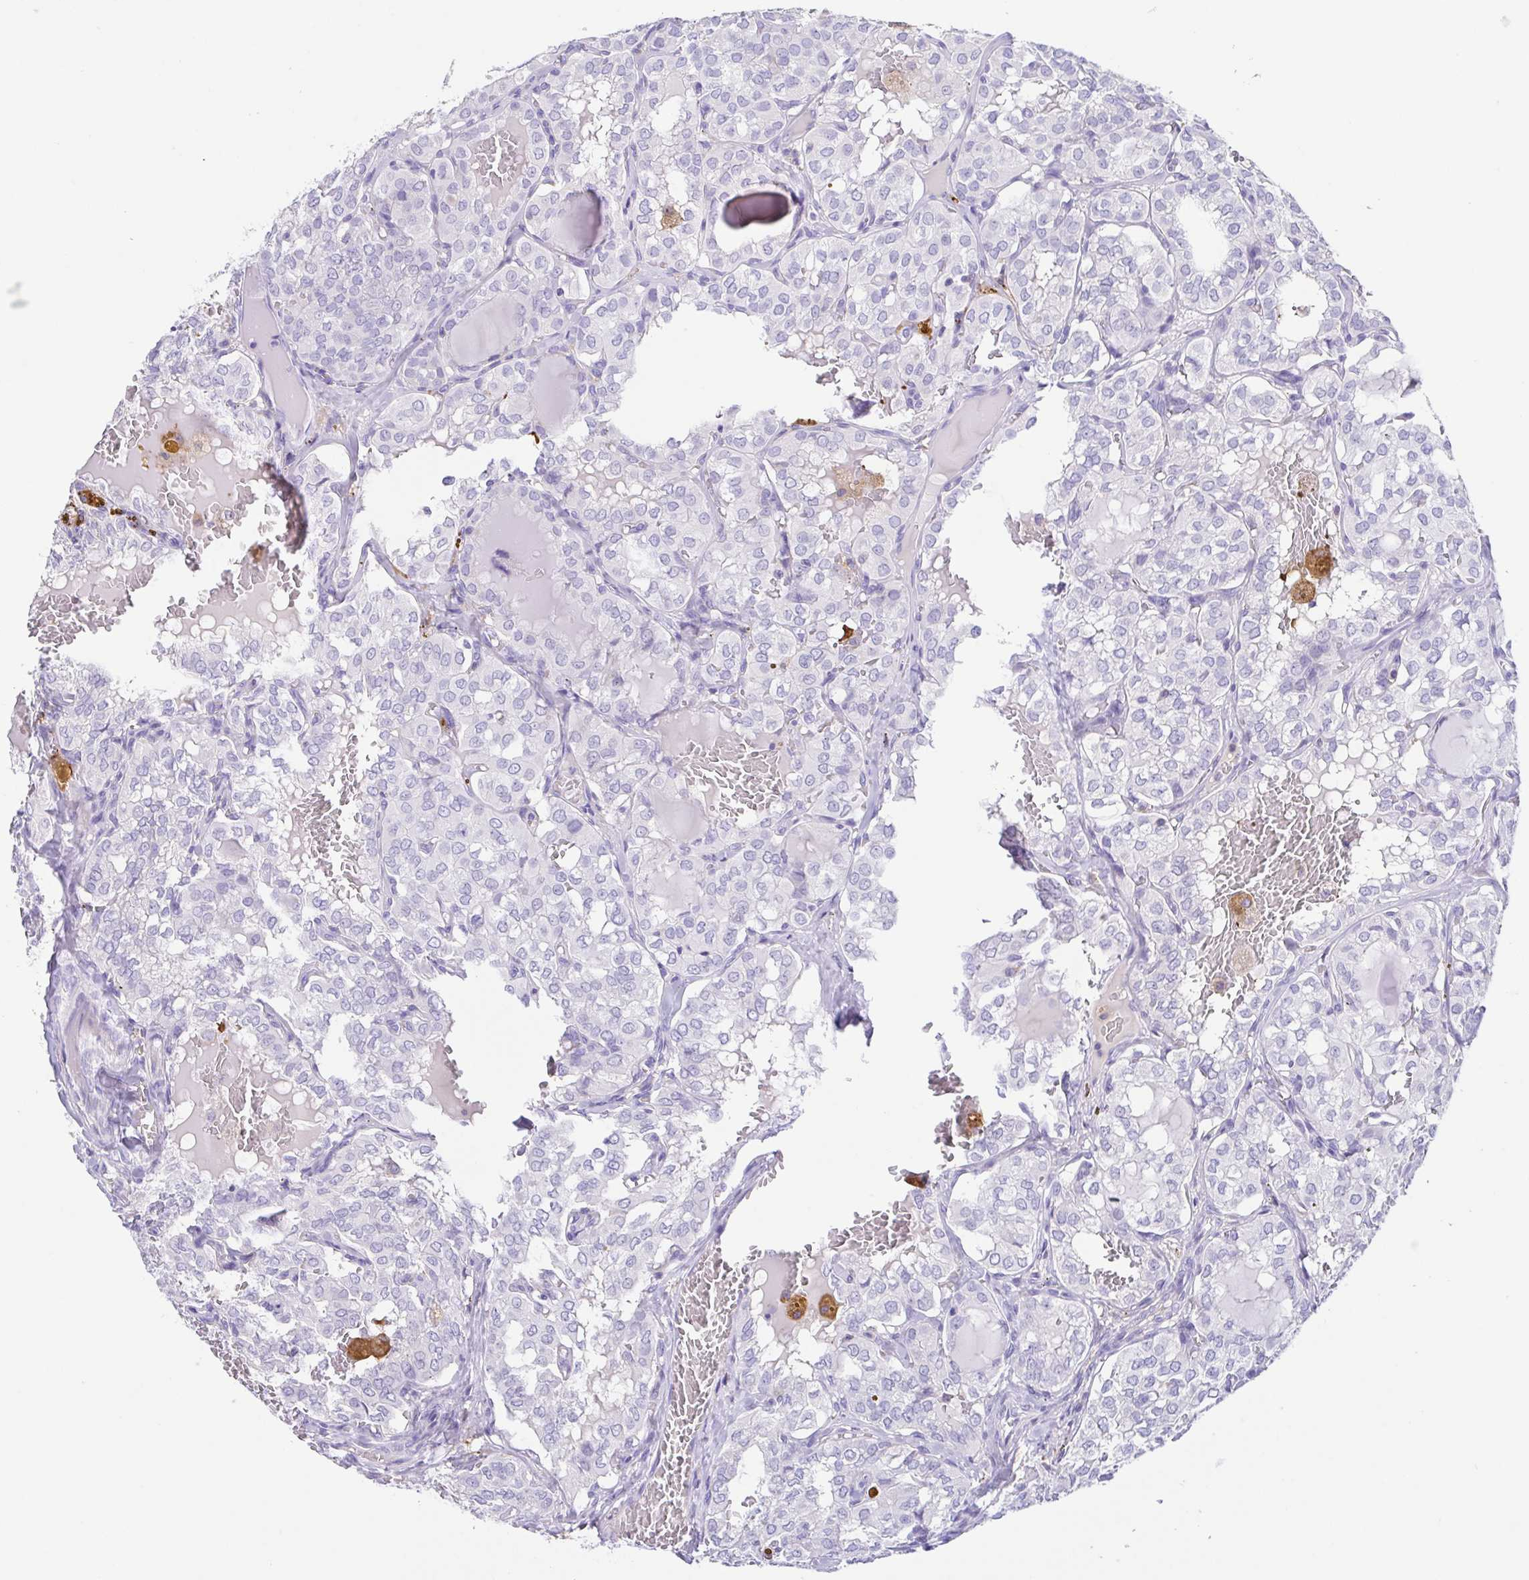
{"staining": {"intensity": "negative", "quantity": "none", "location": "none"}, "tissue": "thyroid cancer", "cell_type": "Tumor cells", "image_type": "cancer", "snomed": [{"axis": "morphology", "description": "Papillary adenocarcinoma, NOS"}, {"axis": "topography", "description": "Thyroid gland"}], "caption": "Tumor cells are negative for protein expression in human thyroid papillary adenocarcinoma.", "gene": "ARPP21", "patient": {"sex": "male", "age": 20}}